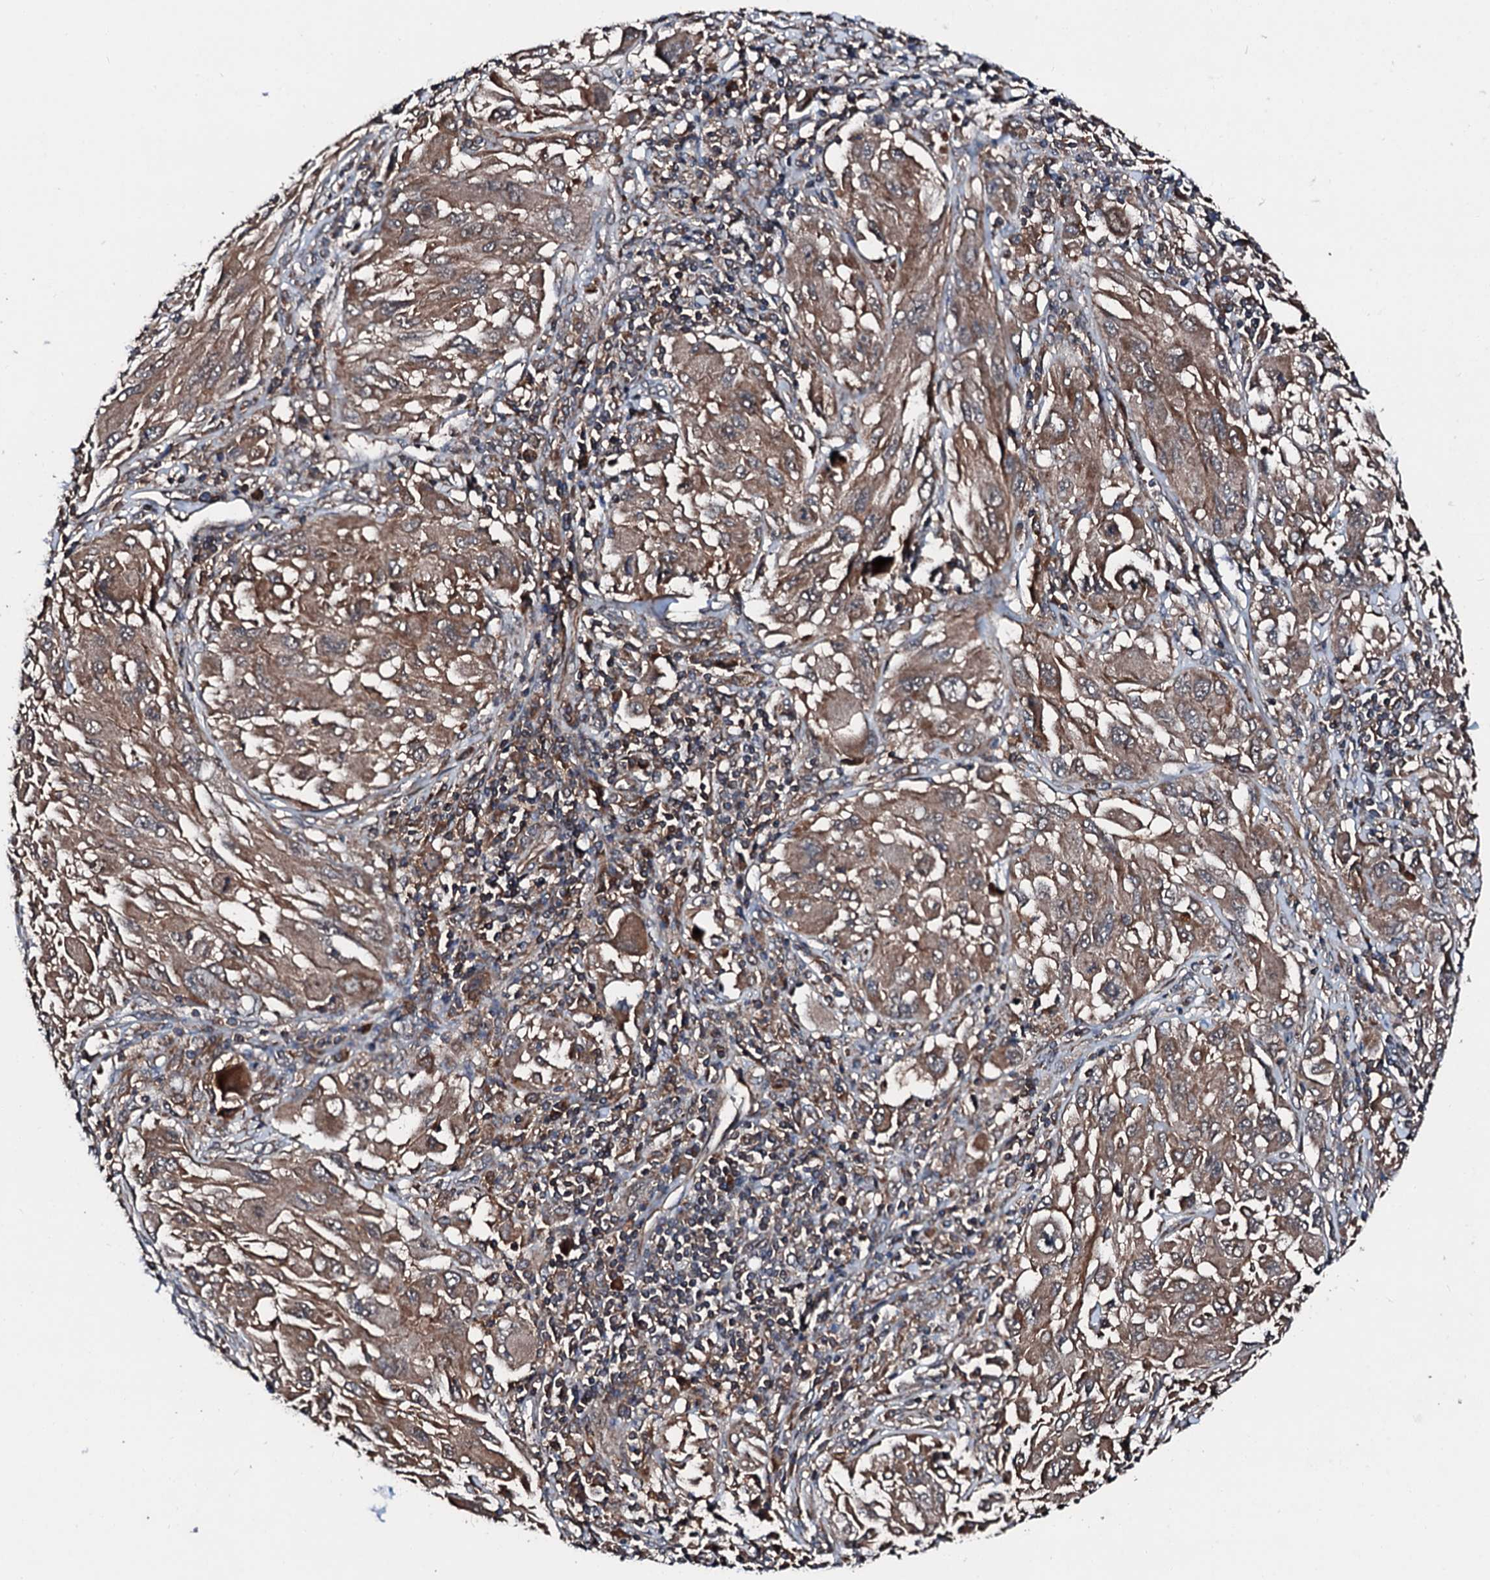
{"staining": {"intensity": "moderate", "quantity": ">75%", "location": "cytoplasmic/membranous"}, "tissue": "melanoma", "cell_type": "Tumor cells", "image_type": "cancer", "snomed": [{"axis": "morphology", "description": "Malignant melanoma, NOS"}, {"axis": "topography", "description": "Skin"}], "caption": "Immunohistochemical staining of melanoma reveals medium levels of moderate cytoplasmic/membranous staining in about >75% of tumor cells.", "gene": "FGD4", "patient": {"sex": "female", "age": 91}}